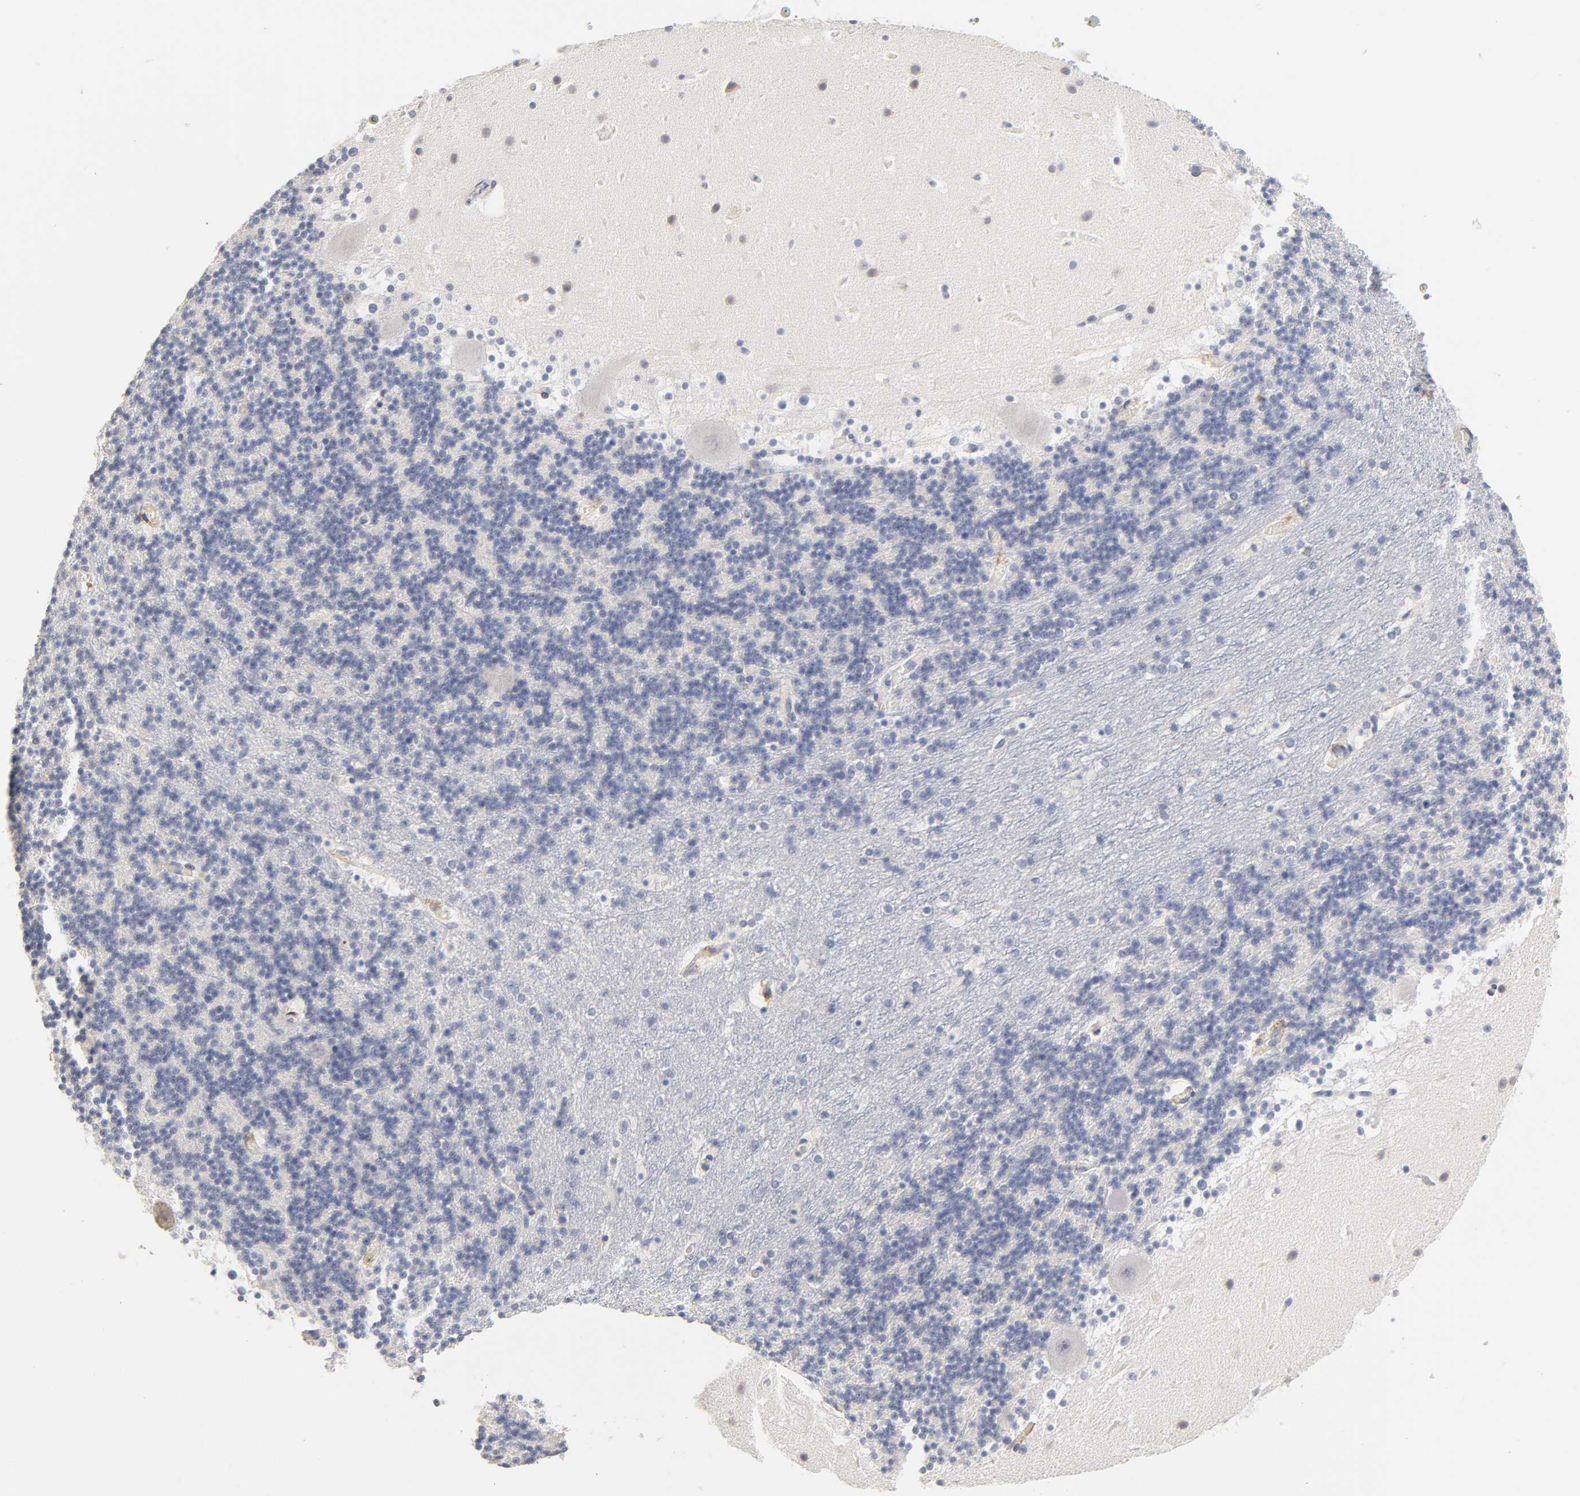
{"staining": {"intensity": "negative", "quantity": "none", "location": "none"}, "tissue": "cerebellum", "cell_type": "Cells in granular layer", "image_type": "normal", "snomed": [{"axis": "morphology", "description": "Normal tissue, NOS"}, {"axis": "topography", "description": "Cerebellum"}], "caption": "A photomicrograph of cerebellum stained for a protein displays no brown staining in cells in granular layer.", "gene": "LAMB1", "patient": {"sex": "male", "age": 45}}